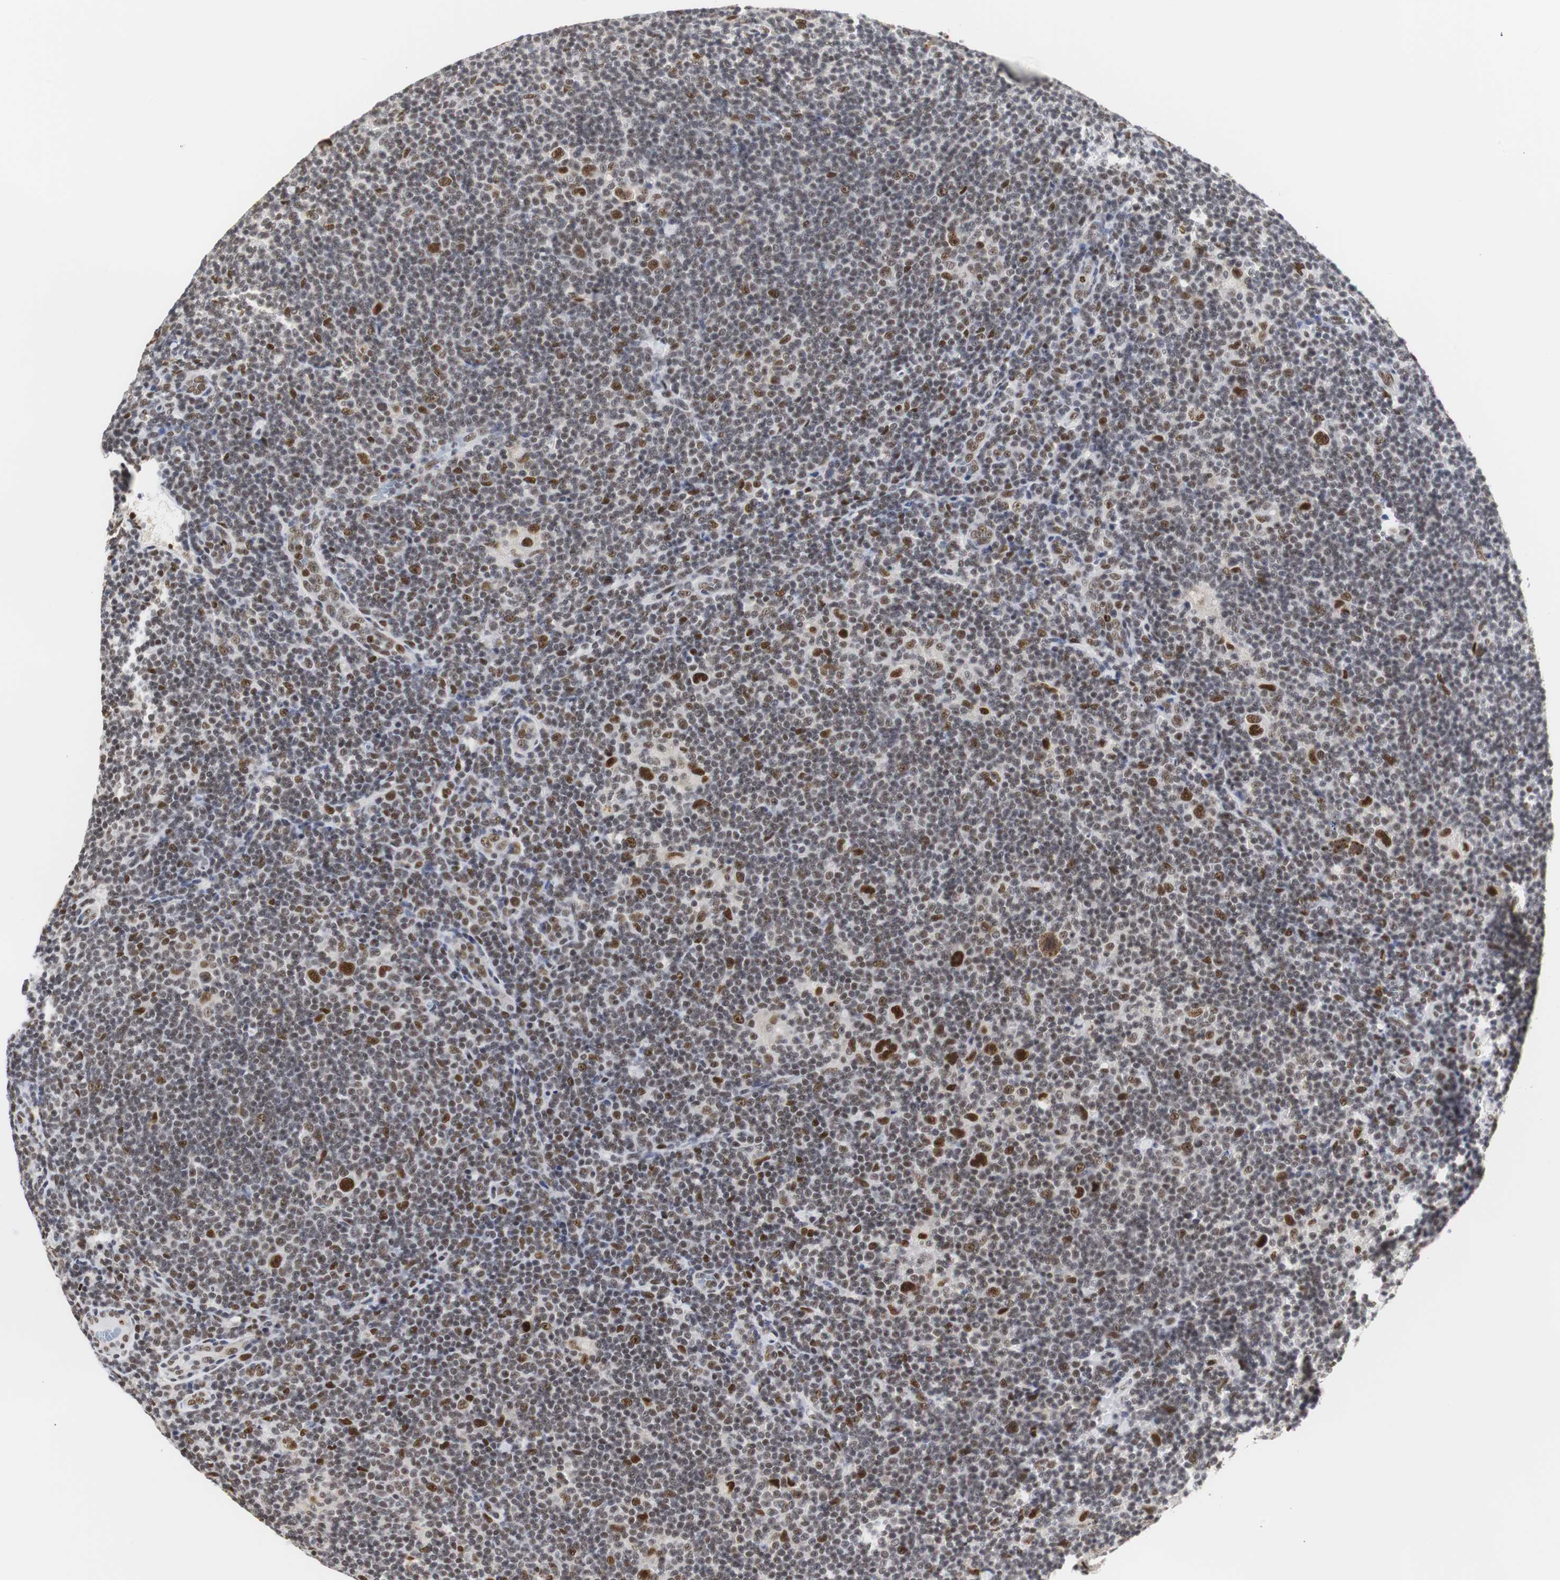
{"staining": {"intensity": "strong", "quantity": "25%-75%", "location": "nuclear"}, "tissue": "lymphoma", "cell_type": "Tumor cells", "image_type": "cancer", "snomed": [{"axis": "morphology", "description": "Hodgkin's disease, NOS"}, {"axis": "topography", "description": "Lymph node"}], "caption": "Hodgkin's disease stained with a protein marker shows strong staining in tumor cells.", "gene": "ZFC3H1", "patient": {"sex": "female", "age": 57}}